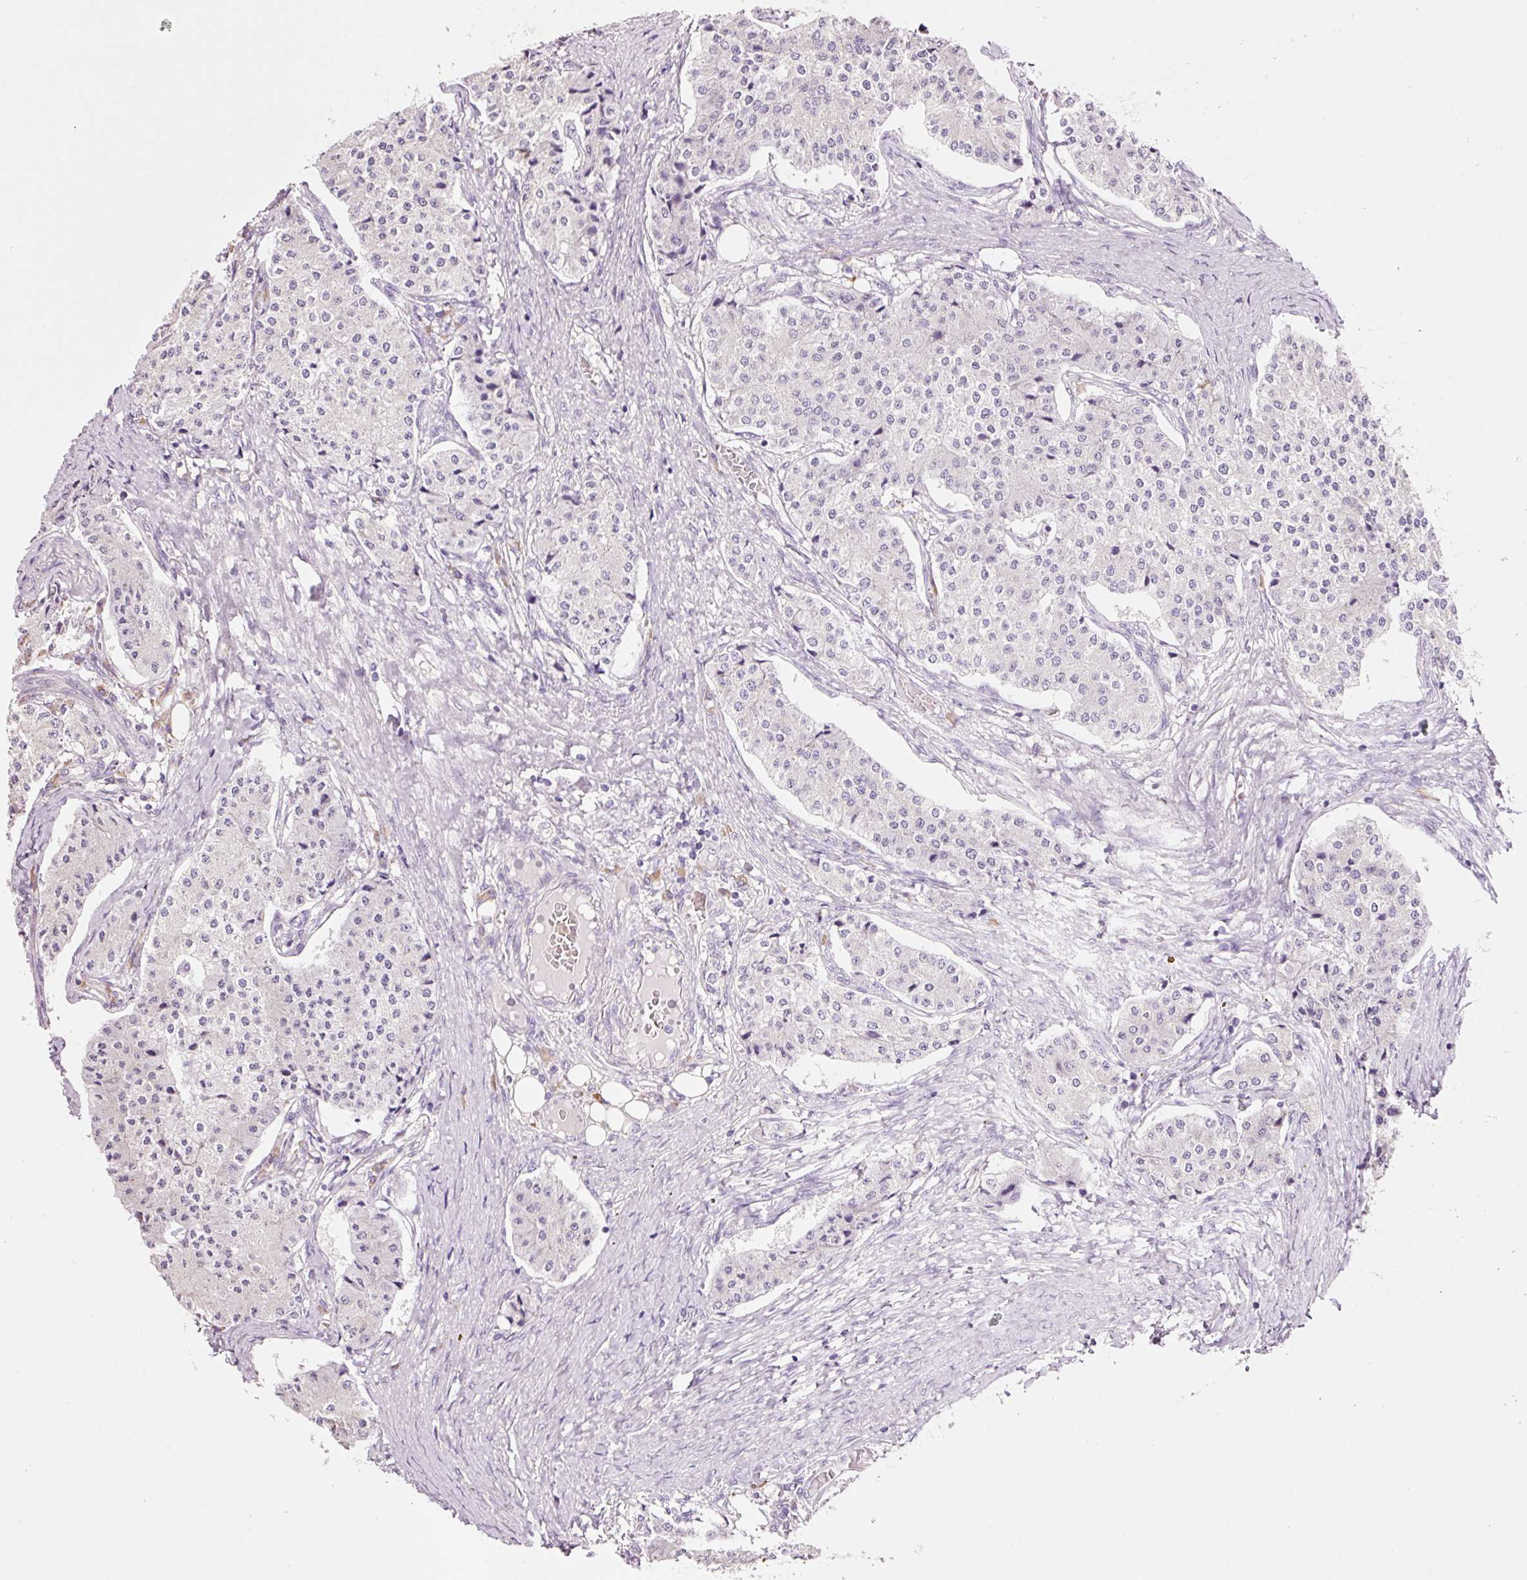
{"staining": {"intensity": "negative", "quantity": "none", "location": "none"}, "tissue": "carcinoid", "cell_type": "Tumor cells", "image_type": "cancer", "snomed": [{"axis": "morphology", "description": "Carcinoid, malignant, NOS"}, {"axis": "topography", "description": "Colon"}], "caption": "There is no significant expression in tumor cells of carcinoid (malignant).", "gene": "TENT5C", "patient": {"sex": "female", "age": 52}}